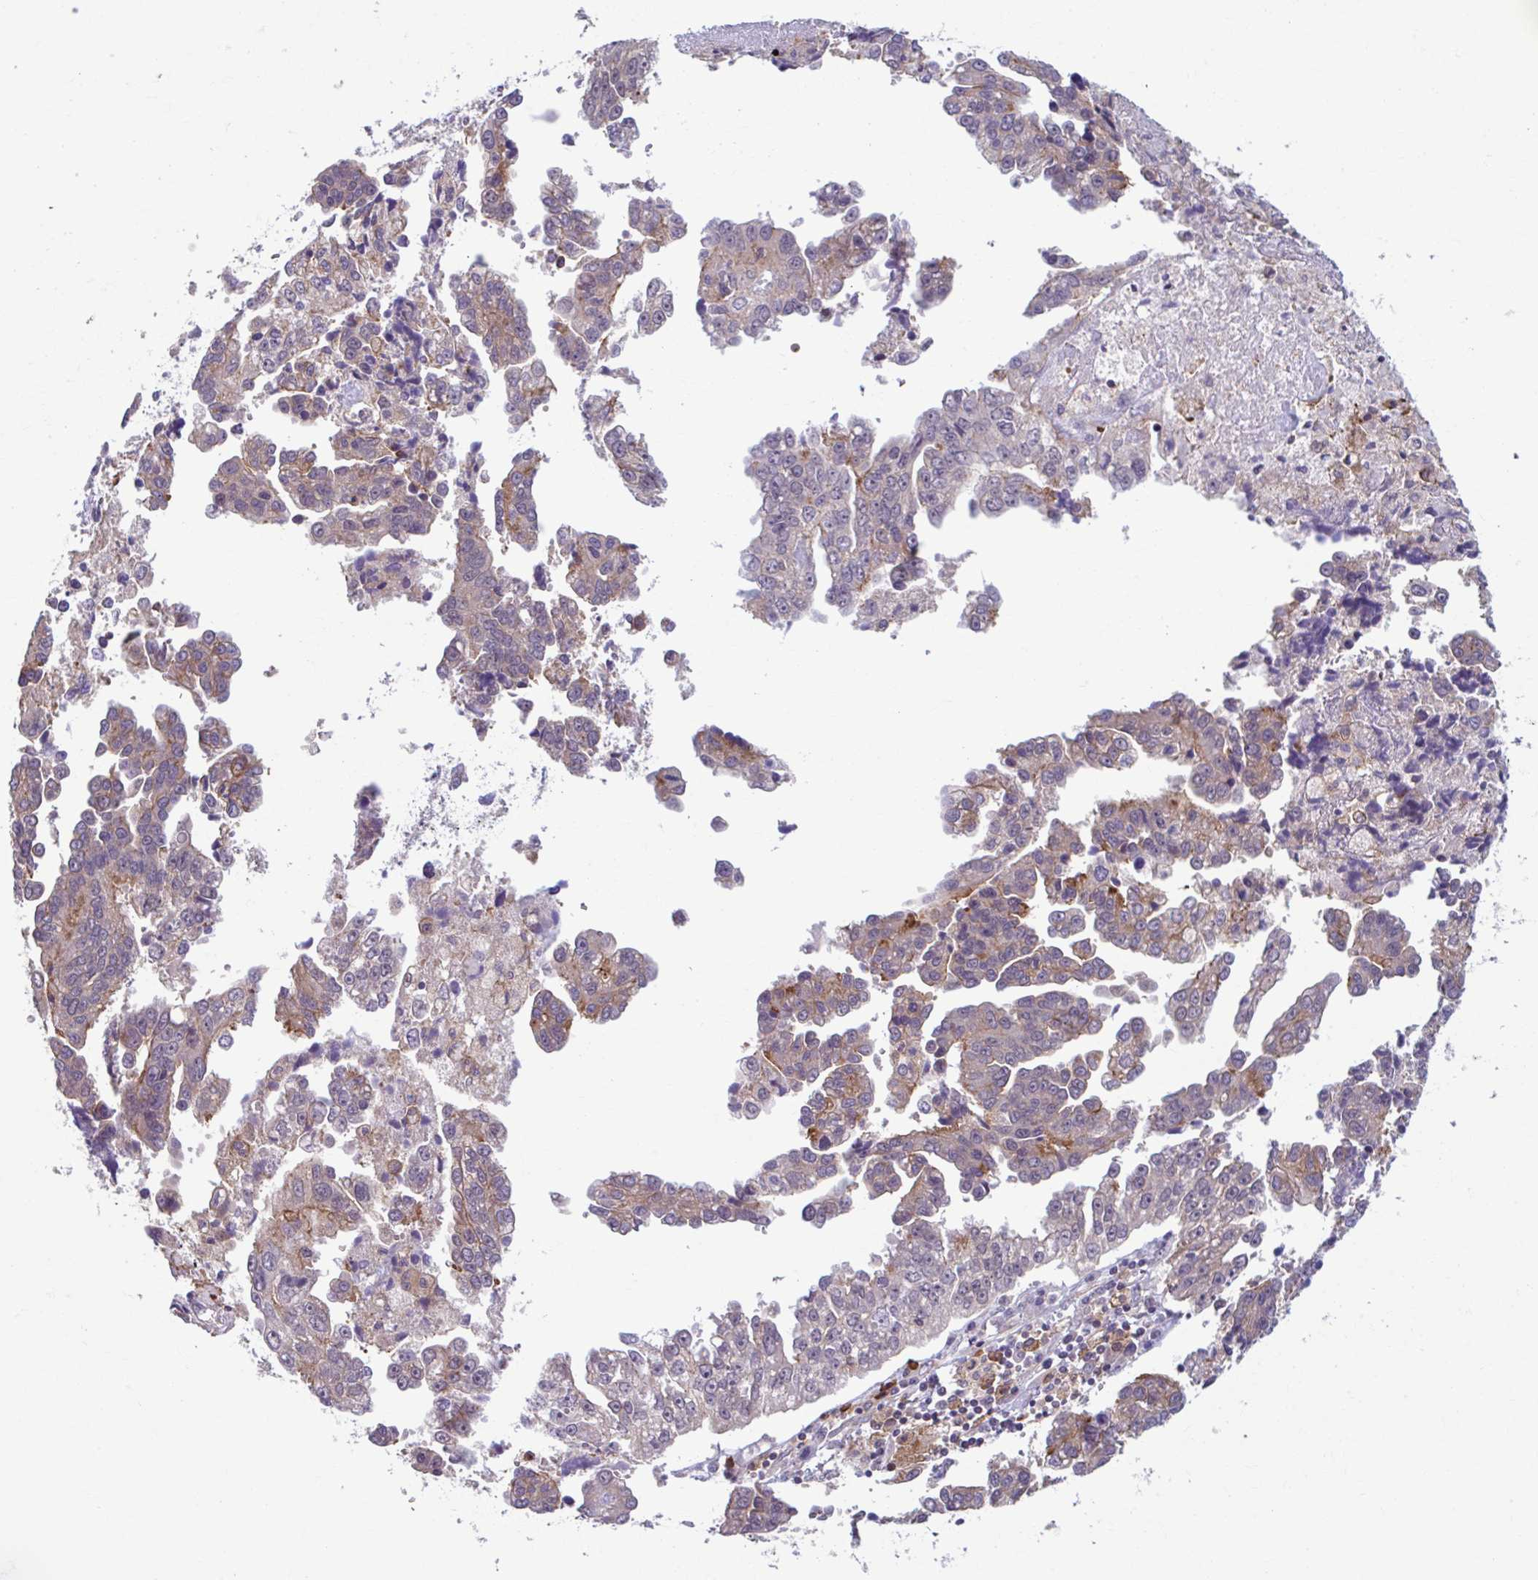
{"staining": {"intensity": "weak", "quantity": "25%-75%", "location": "cytoplasmic/membranous"}, "tissue": "ovarian cancer", "cell_type": "Tumor cells", "image_type": "cancer", "snomed": [{"axis": "morphology", "description": "Cystadenocarcinoma, serous, NOS"}, {"axis": "topography", "description": "Ovary"}], "caption": "This is an image of immunohistochemistry (IHC) staining of ovarian serous cystadenocarcinoma, which shows weak expression in the cytoplasmic/membranous of tumor cells.", "gene": "ADAT3", "patient": {"sex": "female", "age": 75}}